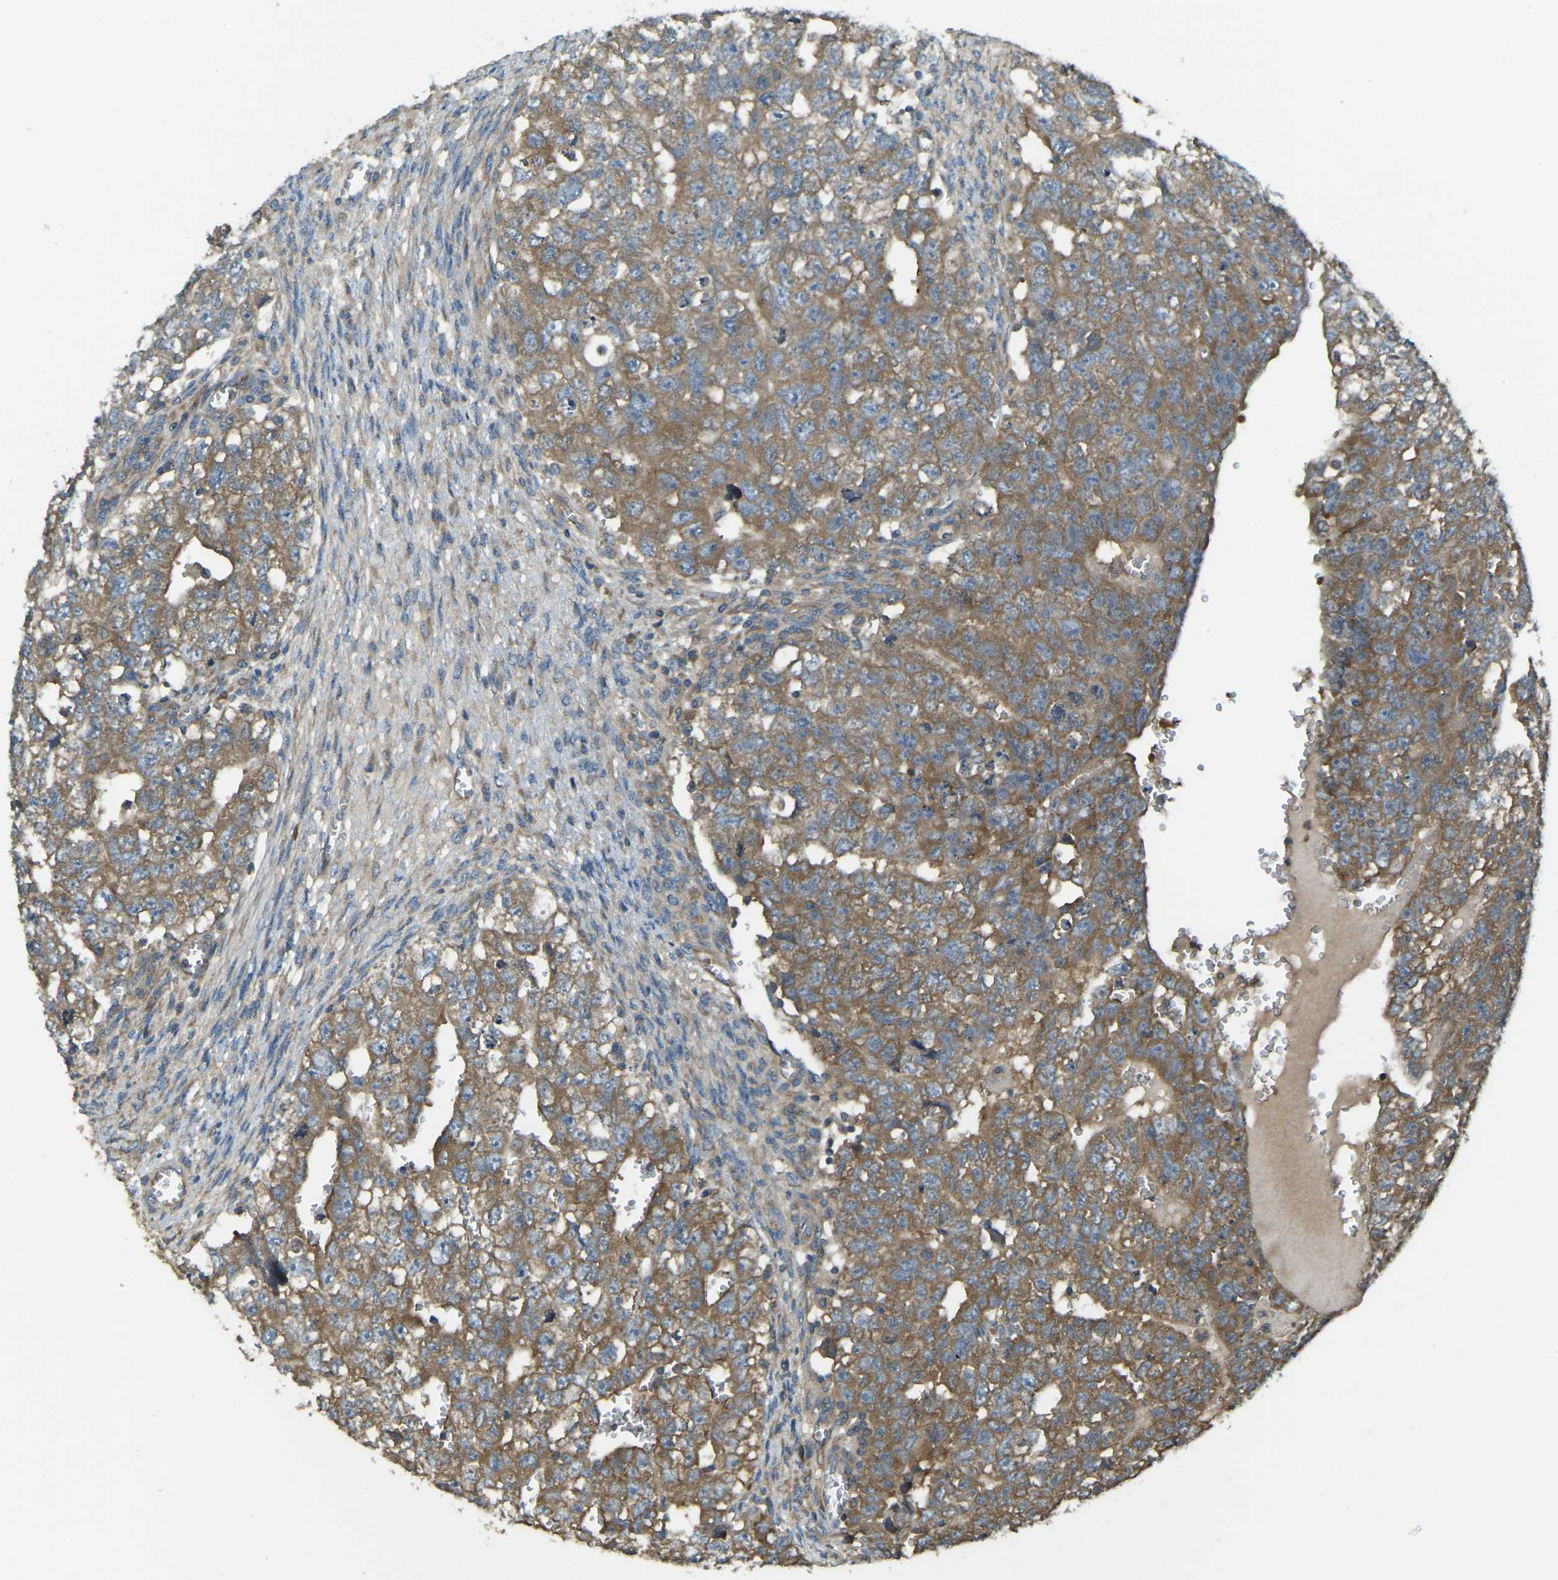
{"staining": {"intensity": "moderate", "quantity": ">75%", "location": "cytoplasmic/membranous"}, "tissue": "testis cancer", "cell_type": "Tumor cells", "image_type": "cancer", "snomed": [{"axis": "morphology", "description": "Seminoma, NOS"}, {"axis": "morphology", "description": "Carcinoma, Embryonal, NOS"}, {"axis": "topography", "description": "Testis"}], "caption": "The image reveals staining of testis embryonal carcinoma, revealing moderate cytoplasmic/membranous protein positivity (brown color) within tumor cells.", "gene": "AIMP1", "patient": {"sex": "male", "age": 38}}